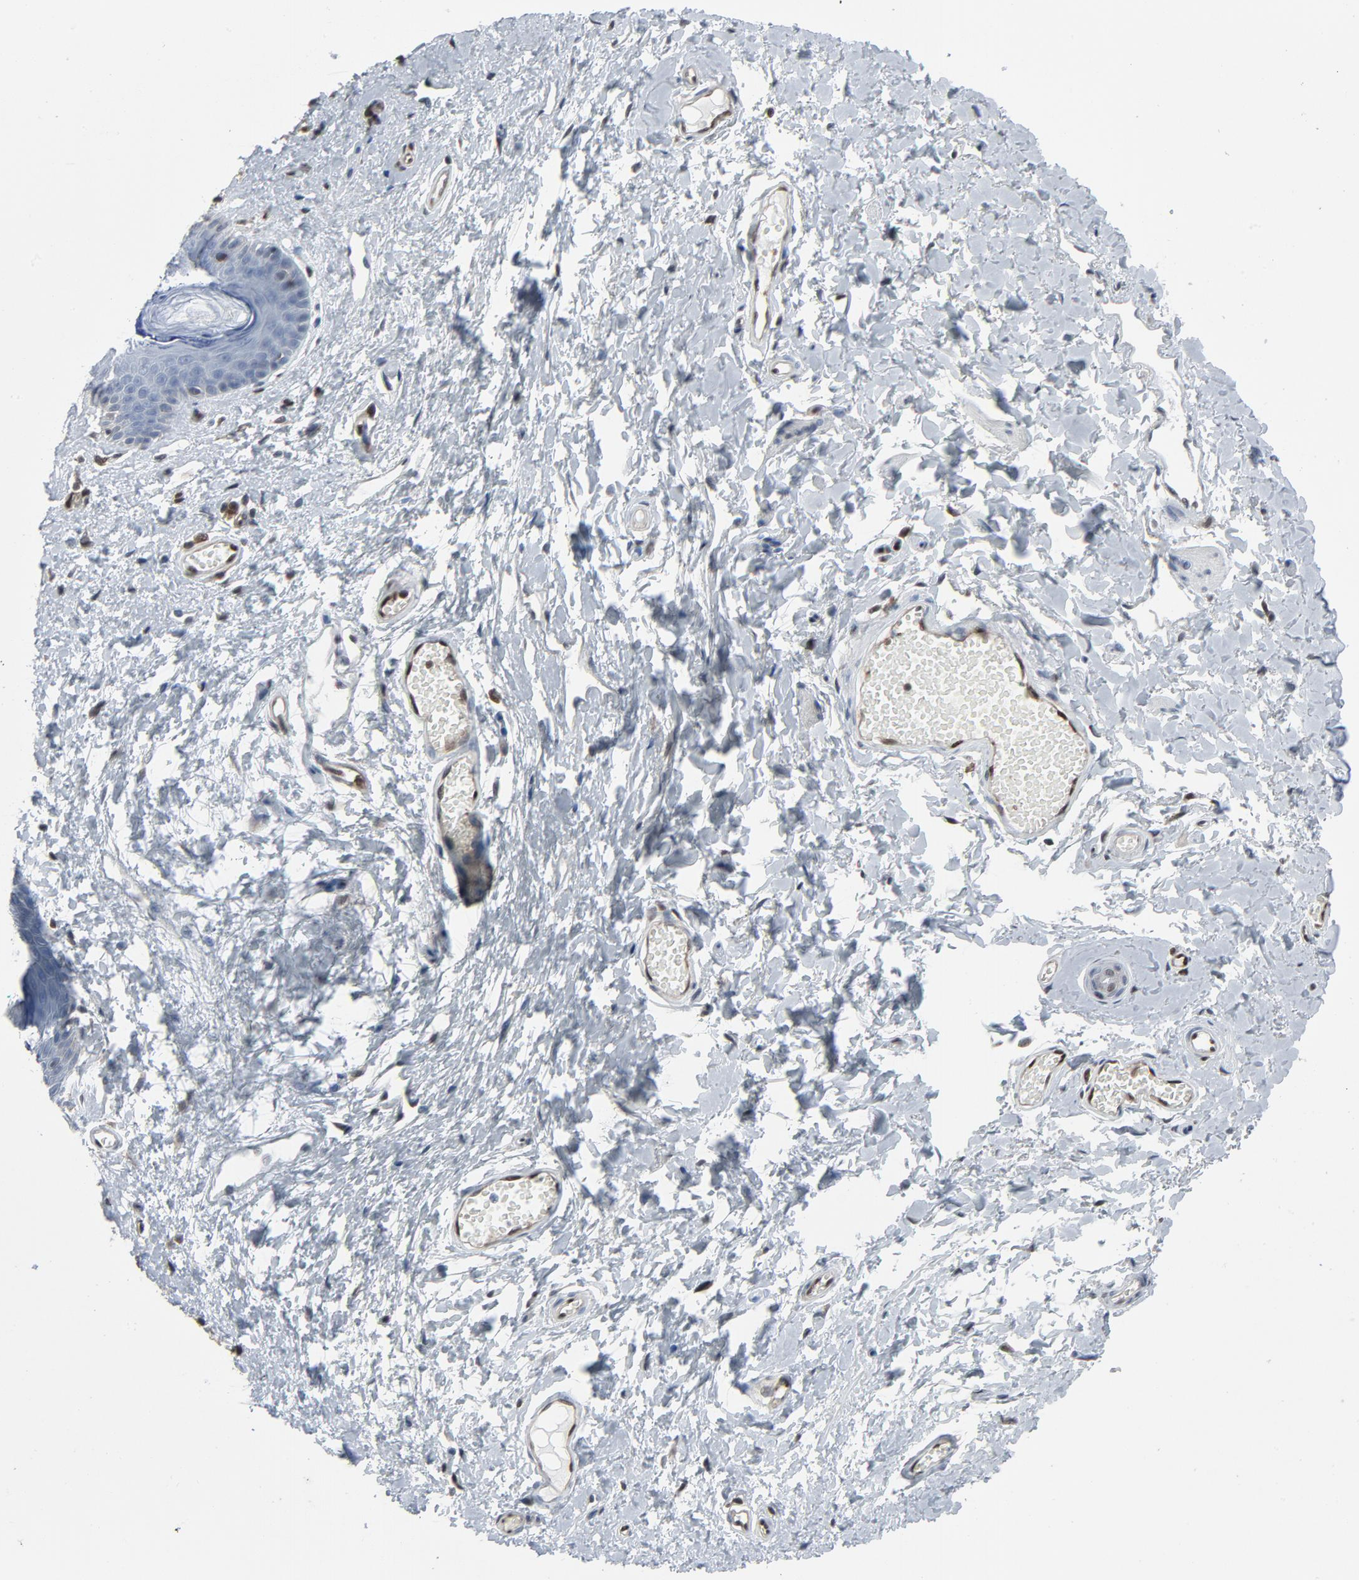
{"staining": {"intensity": "negative", "quantity": "none", "location": "none"}, "tissue": "skin", "cell_type": "Epidermal cells", "image_type": "normal", "snomed": [{"axis": "morphology", "description": "Normal tissue, NOS"}, {"axis": "morphology", "description": "Inflammation, NOS"}, {"axis": "topography", "description": "Vulva"}], "caption": "Protein analysis of normal skin reveals no significant expression in epidermal cells. (DAB IHC, high magnification).", "gene": "STAT5A", "patient": {"sex": "female", "age": 84}}